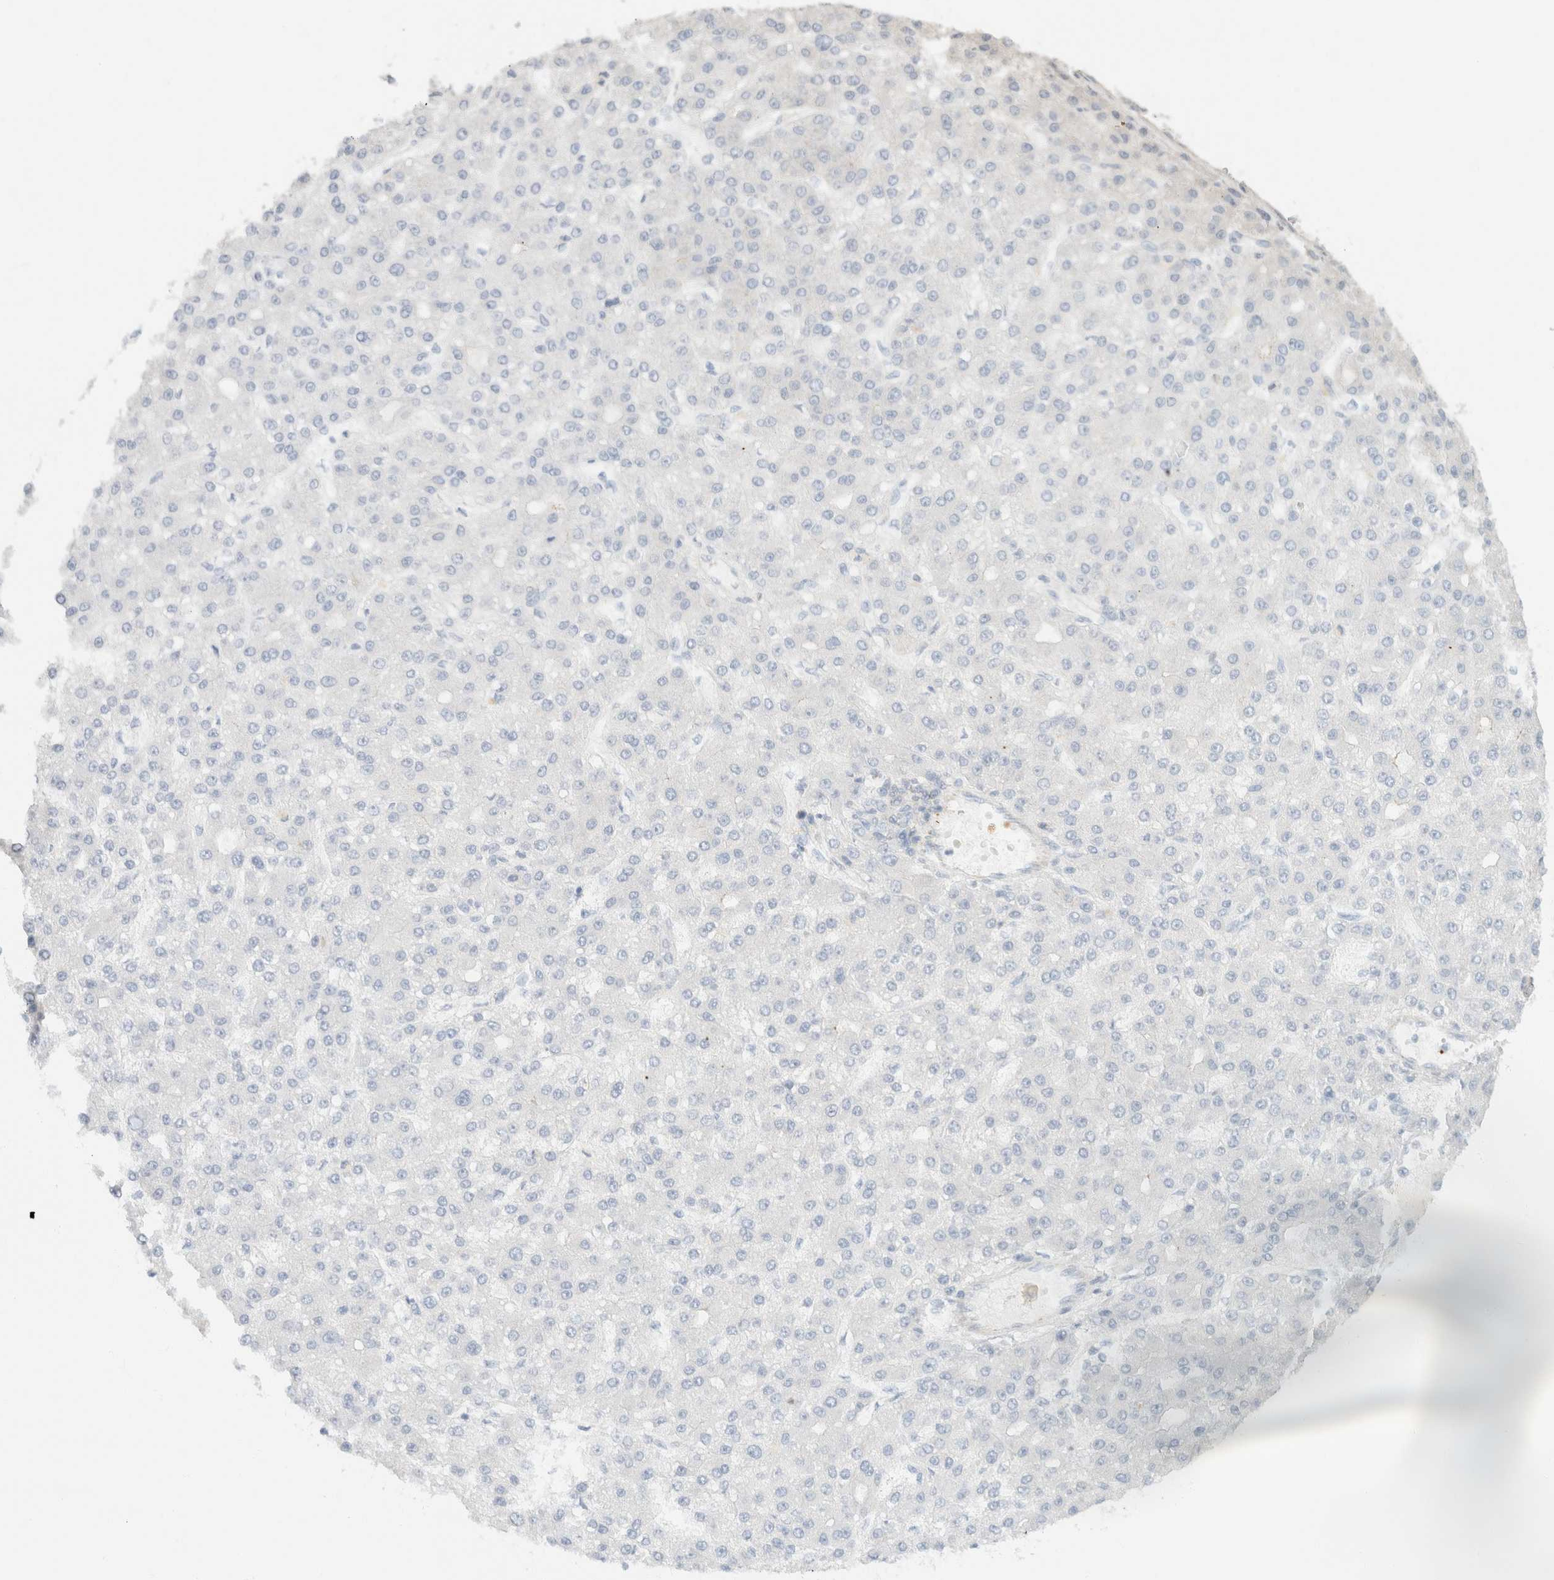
{"staining": {"intensity": "negative", "quantity": "none", "location": "none"}, "tissue": "liver cancer", "cell_type": "Tumor cells", "image_type": "cancer", "snomed": [{"axis": "morphology", "description": "Carcinoma, Hepatocellular, NOS"}, {"axis": "topography", "description": "Liver"}], "caption": "Immunohistochemistry (IHC) micrograph of neoplastic tissue: liver cancer (hepatocellular carcinoma) stained with DAB reveals no significant protein staining in tumor cells.", "gene": "SH3GLB2", "patient": {"sex": "male", "age": 67}}